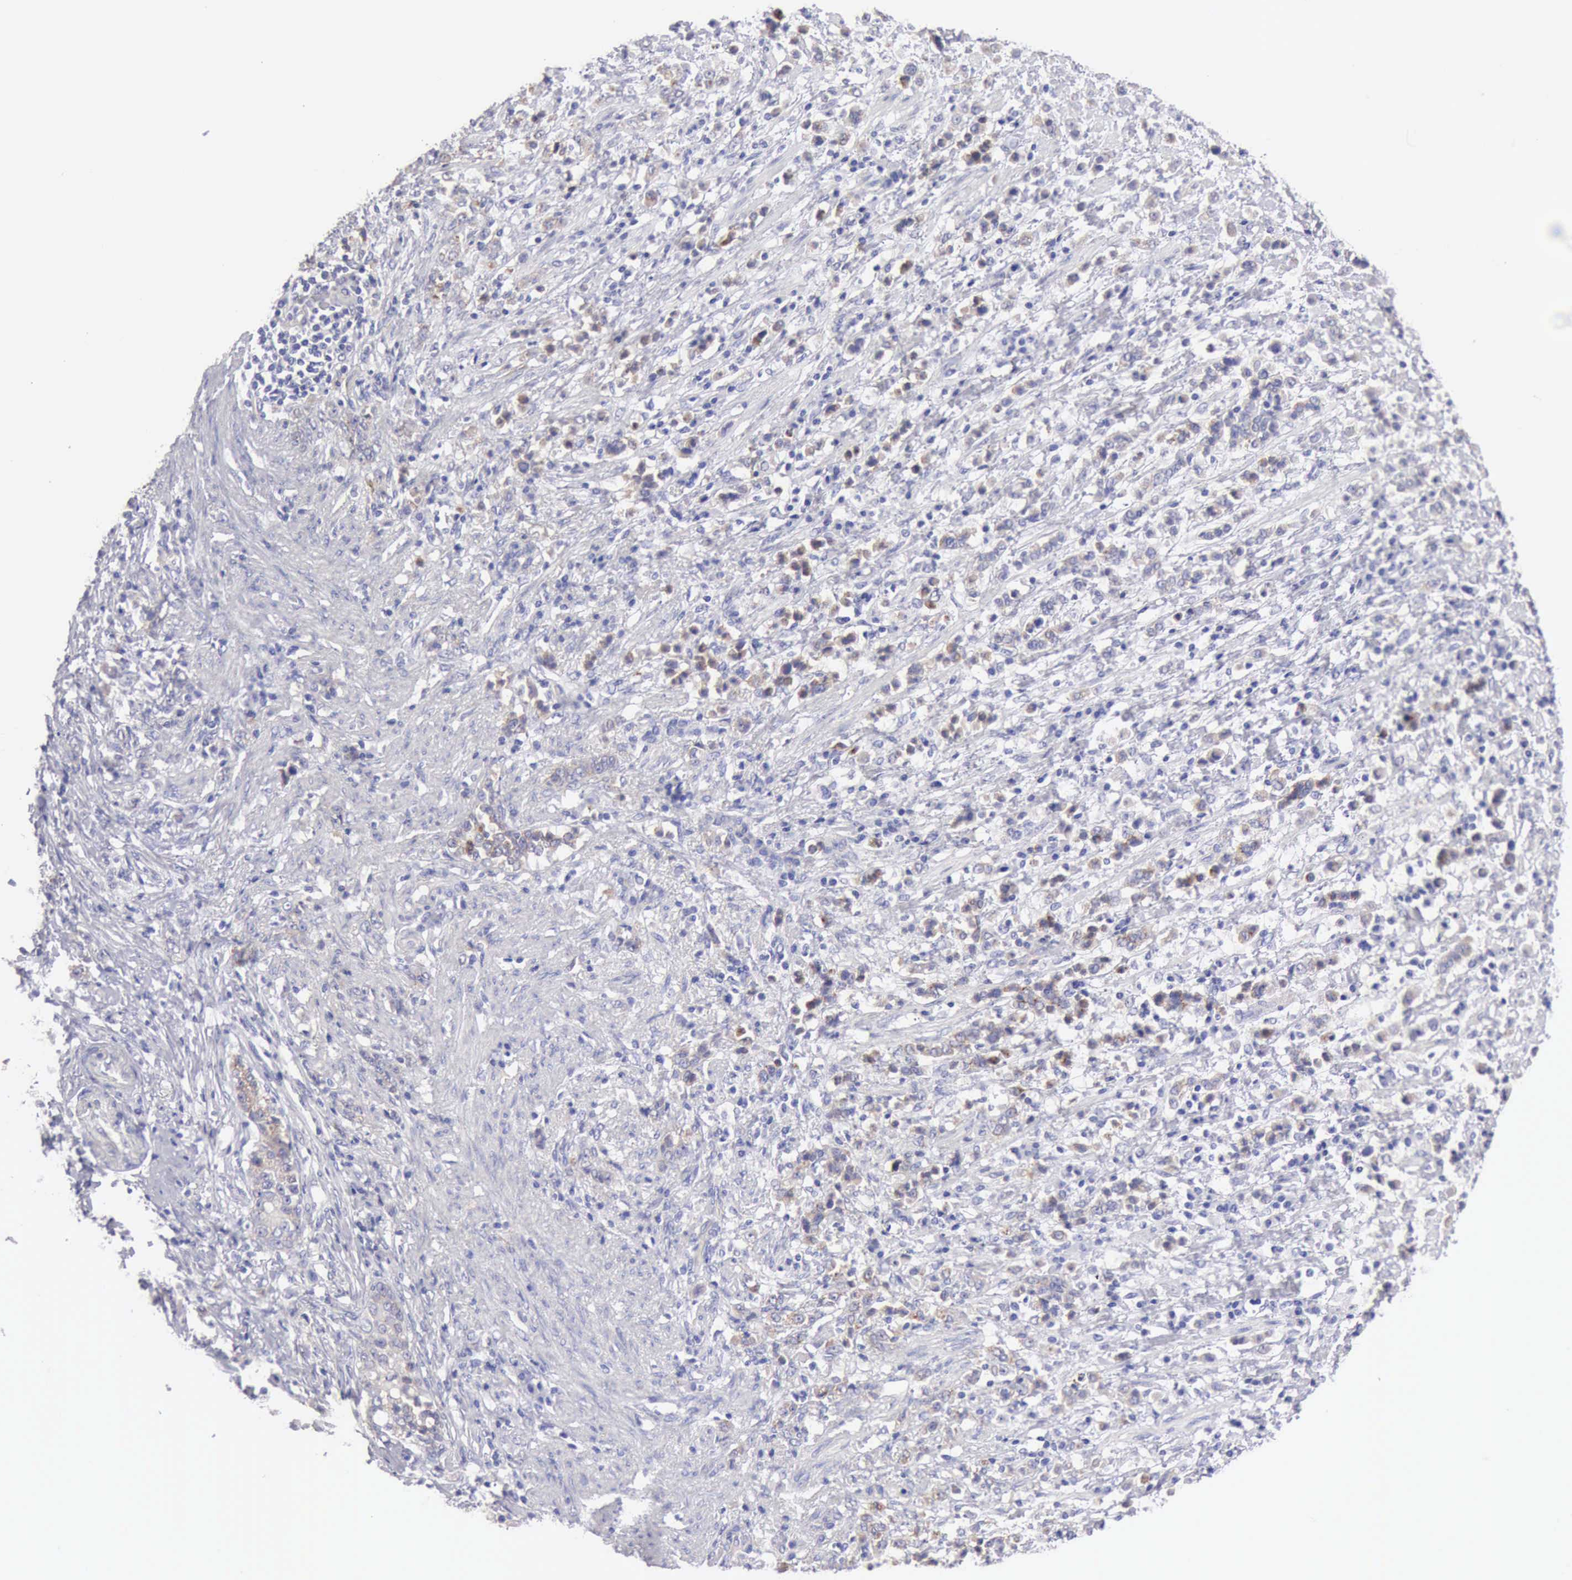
{"staining": {"intensity": "weak", "quantity": "25%-75%", "location": "cytoplasmic/membranous"}, "tissue": "stomach cancer", "cell_type": "Tumor cells", "image_type": "cancer", "snomed": [{"axis": "morphology", "description": "Adenocarcinoma, NOS"}, {"axis": "topography", "description": "Stomach, lower"}], "caption": "High-power microscopy captured an IHC histopathology image of stomach cancer (adenocarcinoma), revealing weak cytoplasmic/membranous positivity in about 25%-75% of tumor cells.", "gene": "APP", "patient": {"sex": "male", "age": 88}}